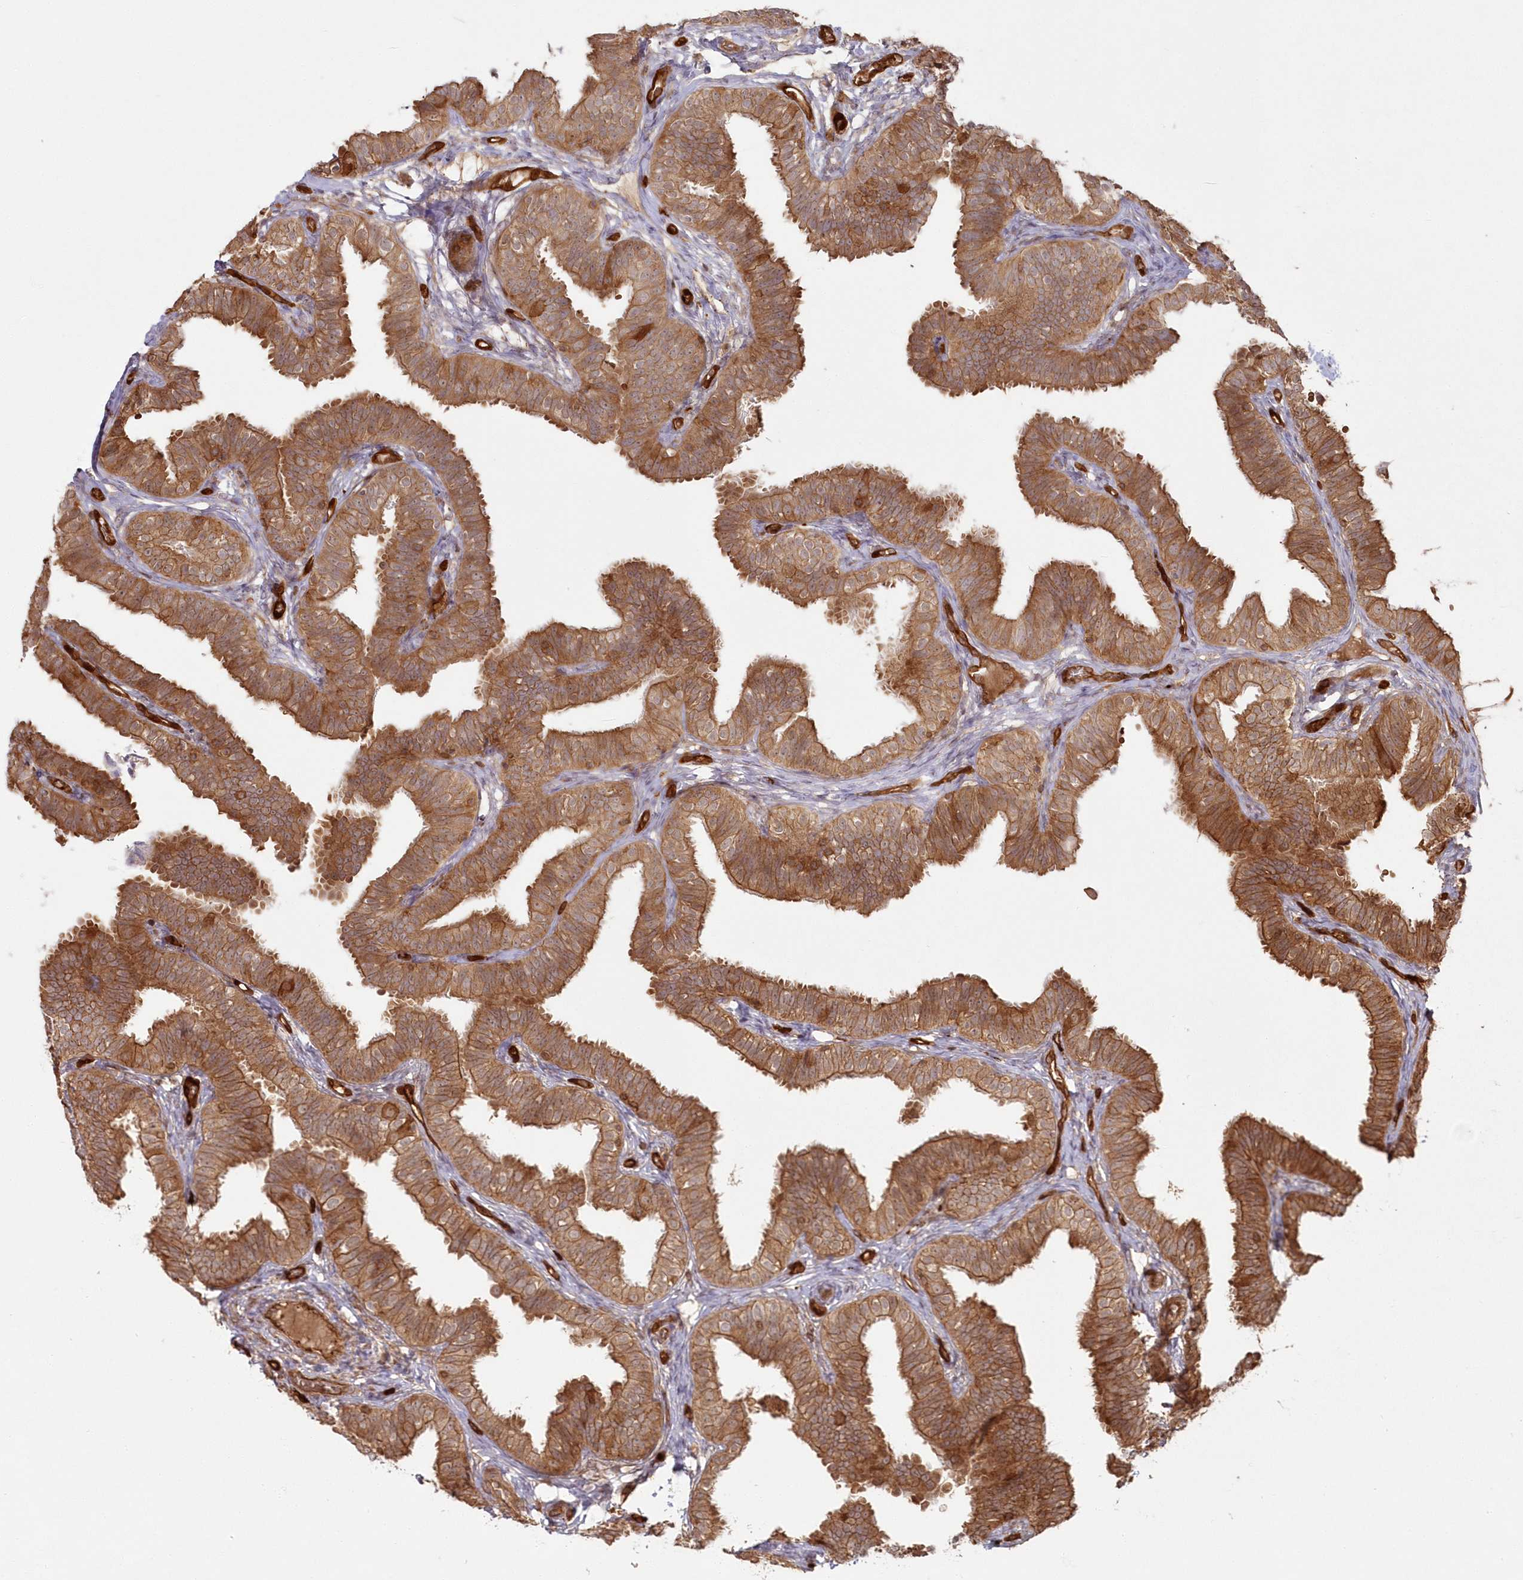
{"staining": {"intensity": "strong", "quantity": ">75%", "location": "cytoplasmic/membranous"}, "tissue": "fallopian tube", "cell_type": "Glandular cells", "image_type": "normal", "snomed": [{"axis": "morphology", "description": "Normal tissue, NOS"}, {"axis": "topography", "description": "Fallopian tube"}], "caption": "Protein staining exhibits strong cytoplasmic/membranous positivity in approximately >75% of glandular cells in unremarkable fallopian tube. (DAB (3,3'-diaminobenzidine) IHC with brightfield microscopy, high magnification).", "gene": "RGCC", "patient": {"sex": "female", "age": 35}}